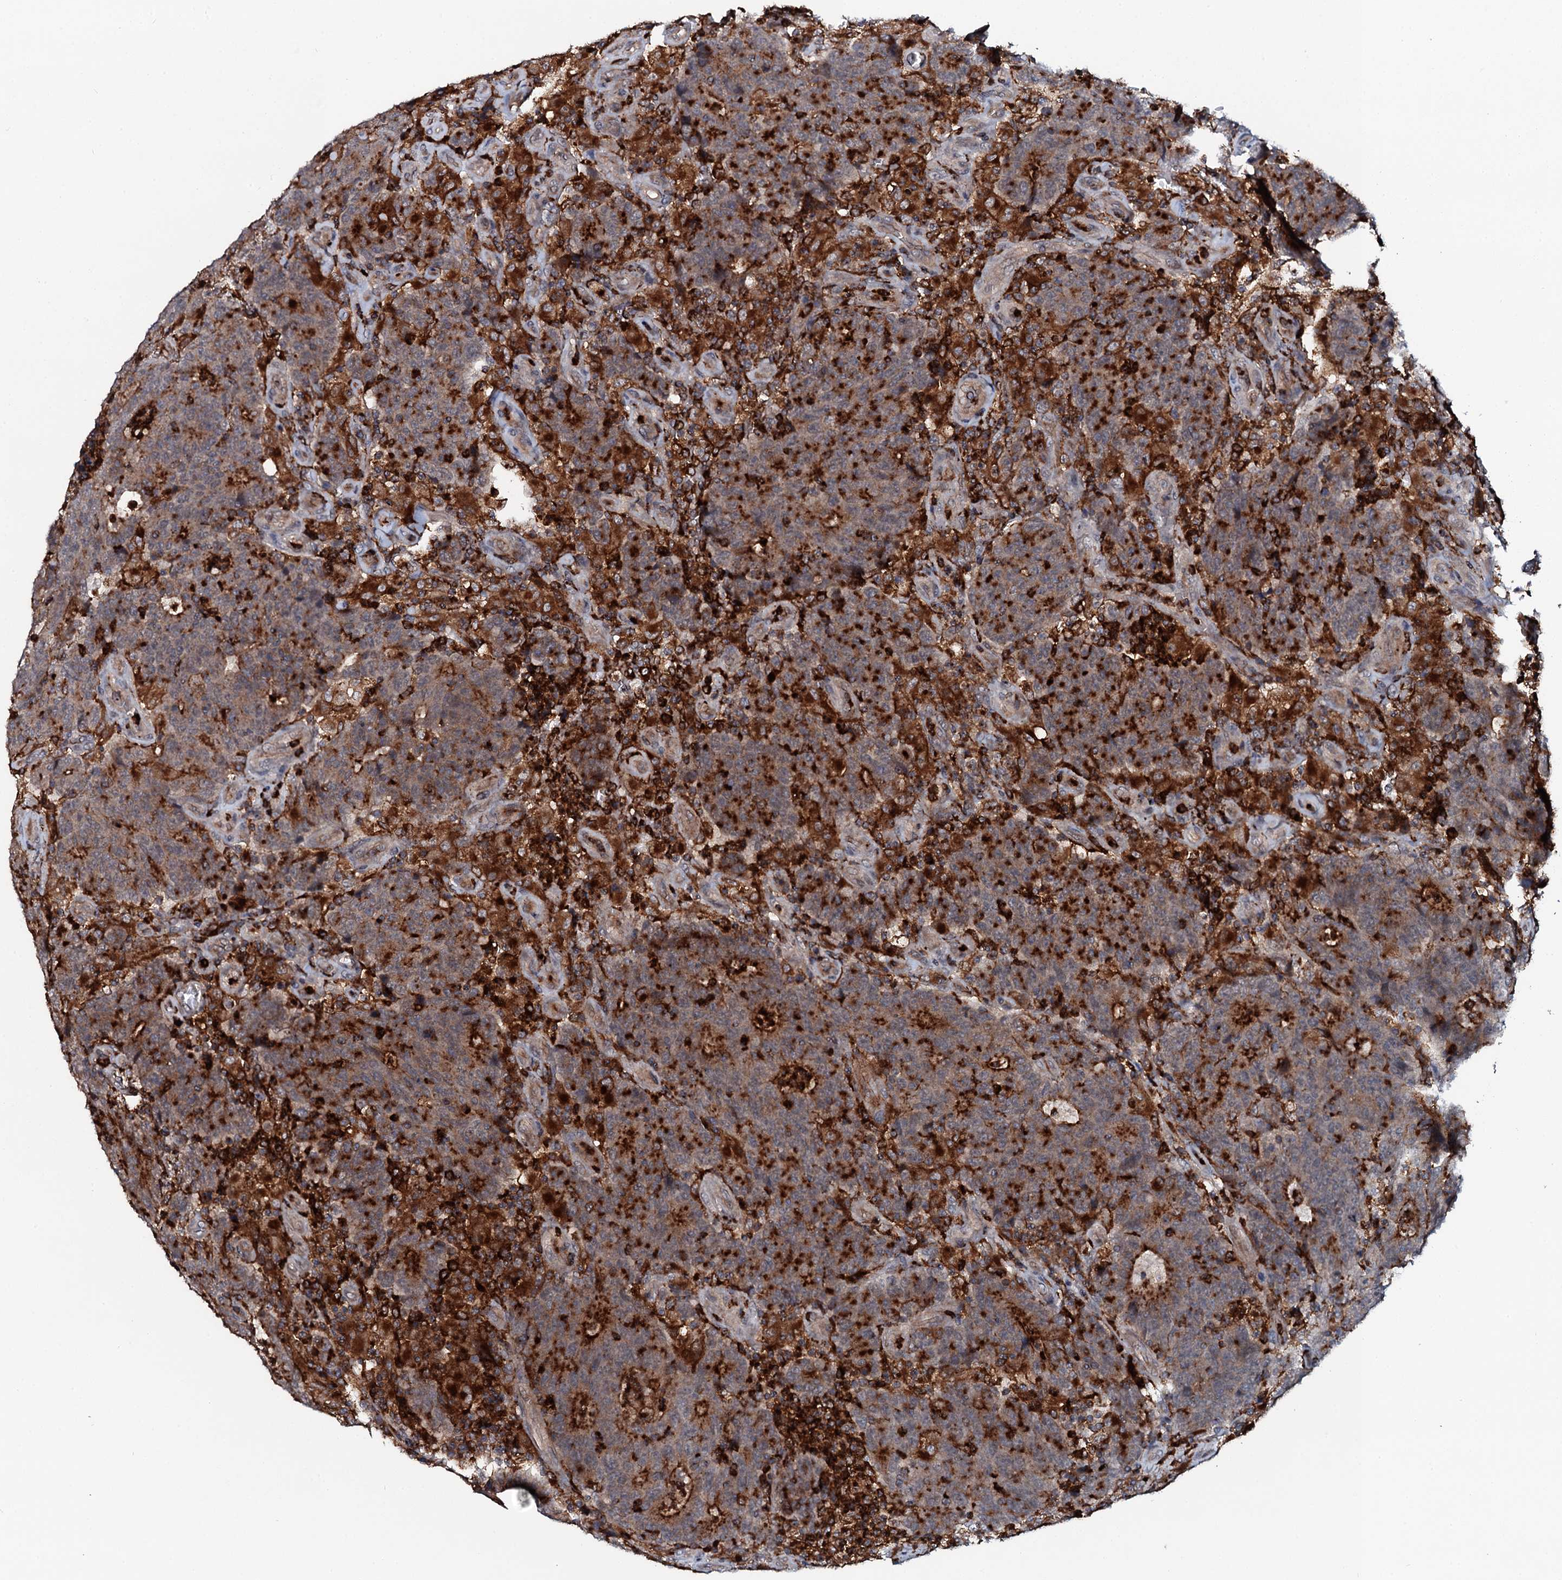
{"staining": {"intensity": "strong", "quantity": "25%-75%", "location": "cytoplasmic/membranous"}, "tissue": "colorectal cancer", "cell_type": "Tumor cells", "image_type": "cancer", "snomed": [{"axis": "morphology", "description": "Adenocarcinoma, NOS"}, {"axis": "topography", "description": "Colon"}], "caption": "Immunohistochemical staining of human adenocarcinoma (colorectal) displays high levels of strong cytoplasmic/membranous protein expression in approximately 25%-75% of tumor cells. Nuclei are stained in blue.", "gene": "VAMP8", "patient": {"sex": "female", "age": 75}}